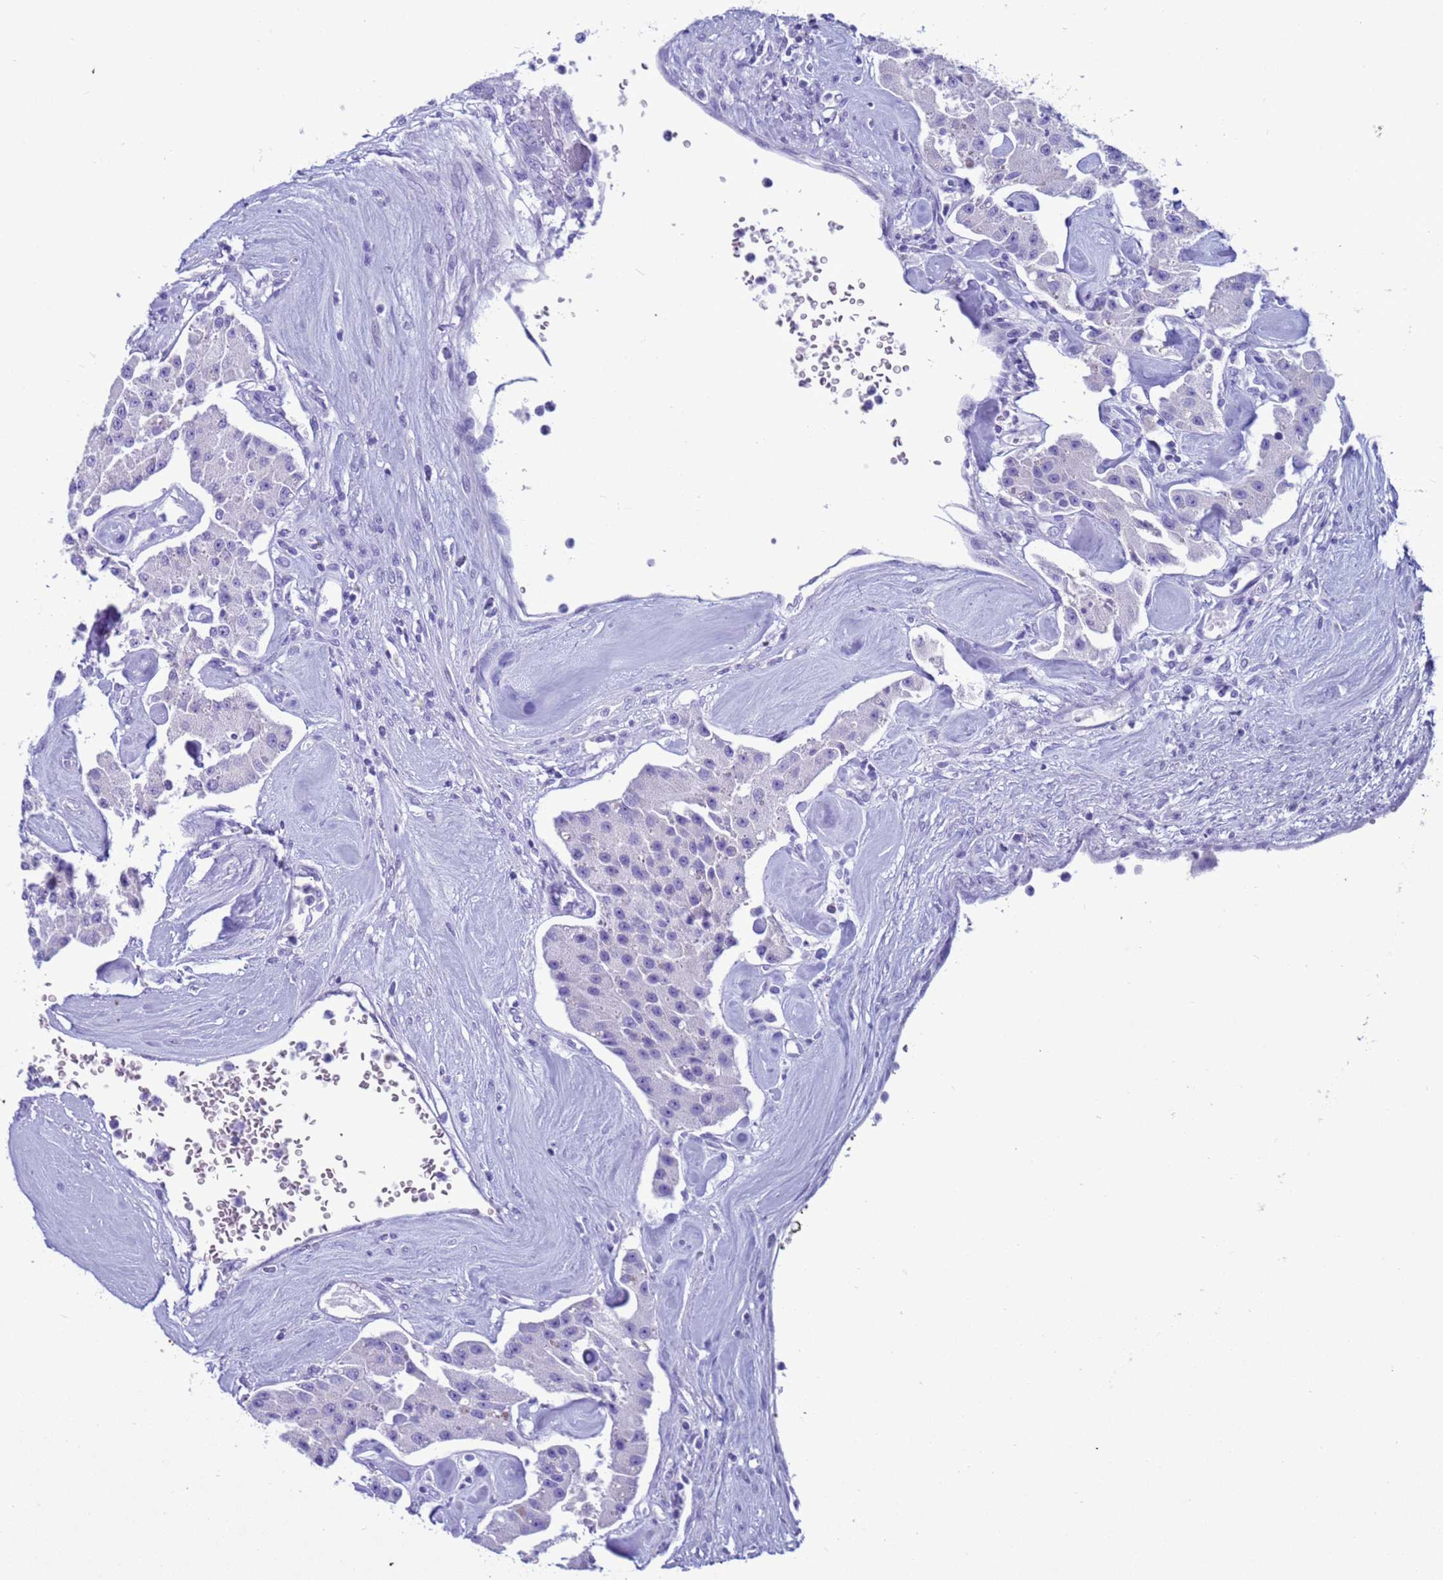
{"staining": {"intensity": "negative", "quantity": "none", "location": "none"}, "tissue": "carcinoid", "cell_type": "Tumor cells", "image_type": "cancer", "snomed": [{"axis": "morphology", "description": "Carcinoid, malignant, NOS"}, {"axis": "topography", "description": "Pancreas"}], "caption": "This is a image of IHC staining of malignant carcinoid, which shows no expression in tumor cells. Brightfield microscopy of IHC stained with DAB (brown) and hematoxylin (blue), captured at high magnification.", "gene": "CST4", "patient": {"sex": "male", "age": 41}}